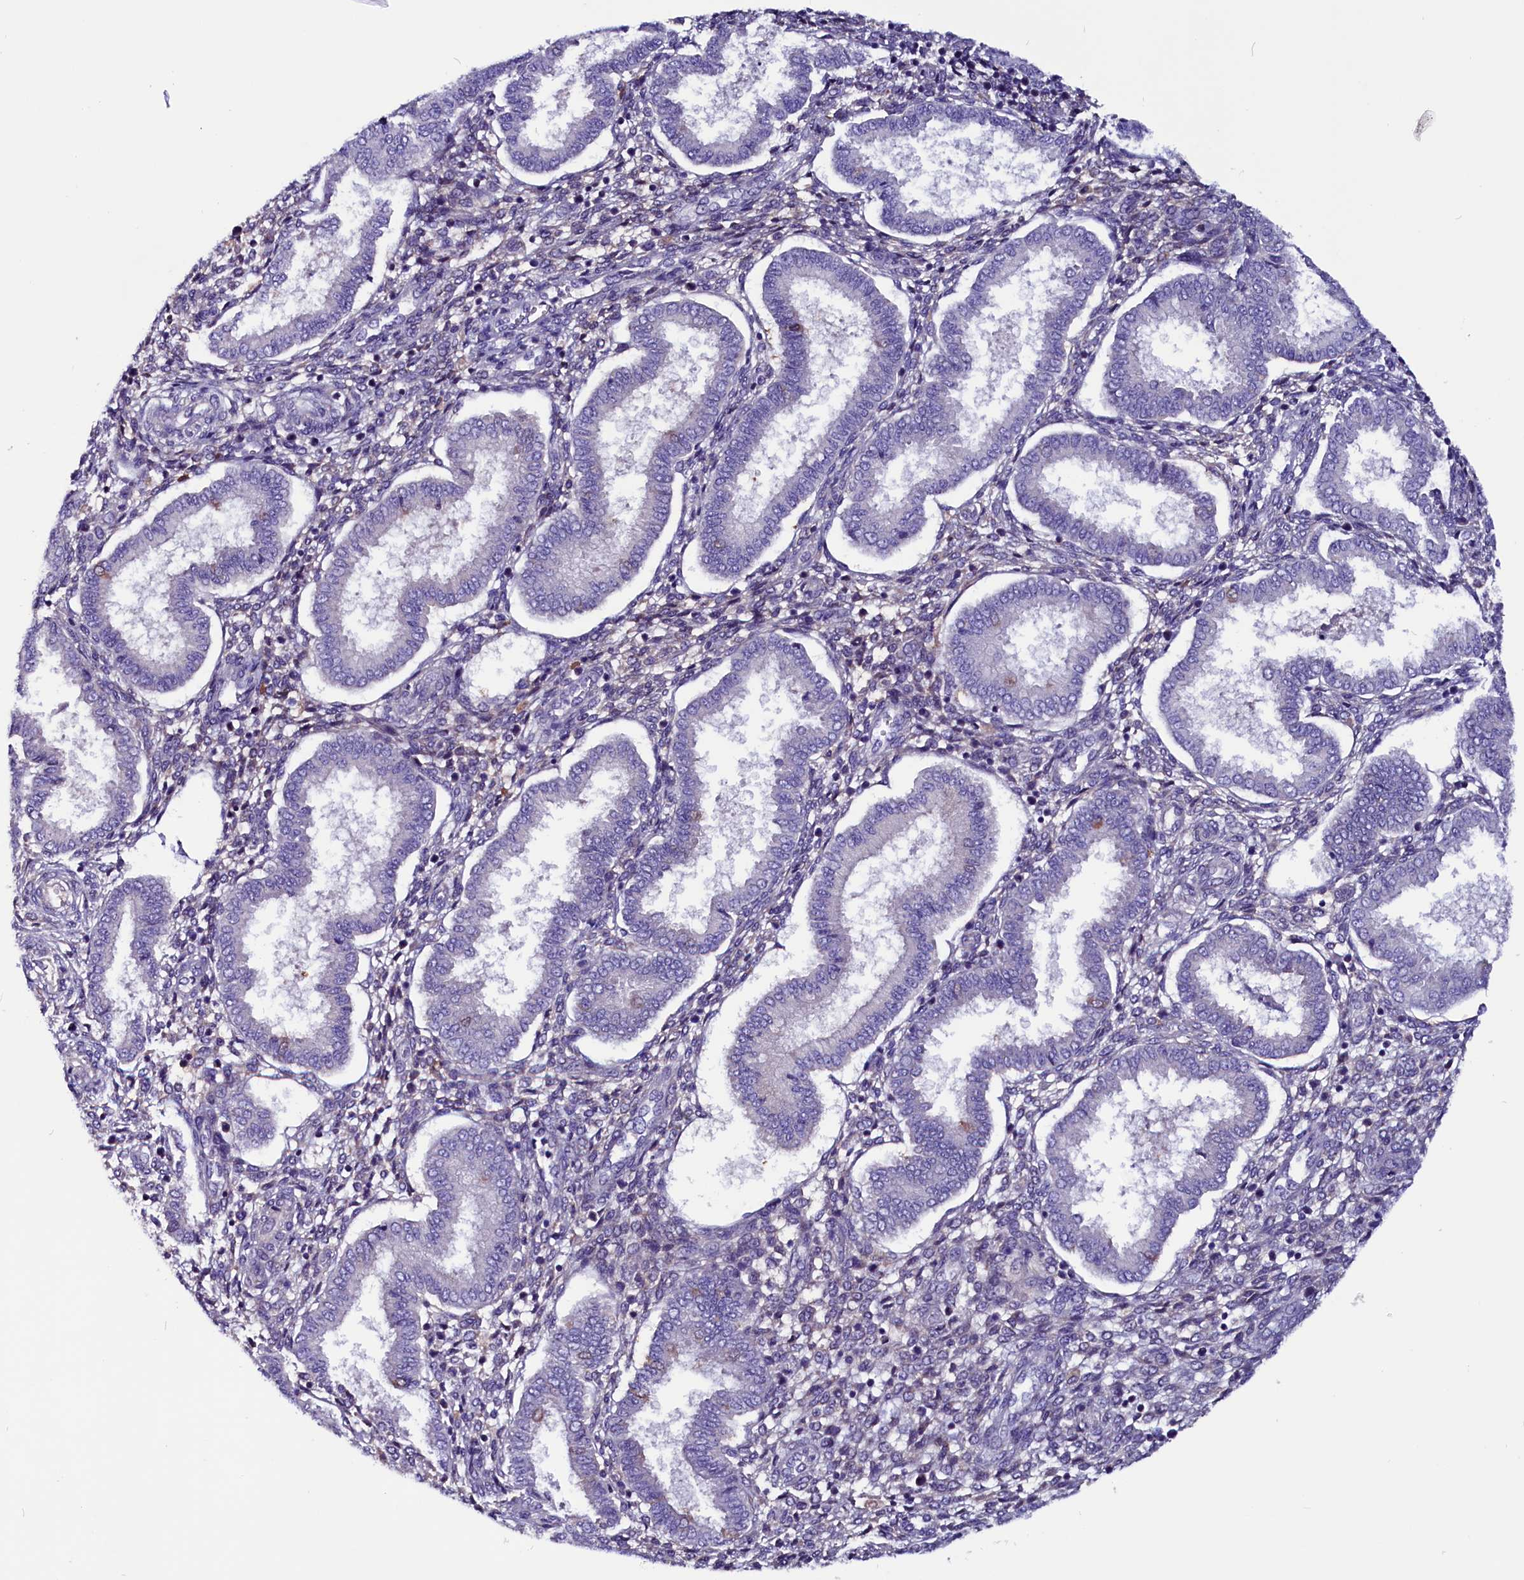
{"staining": {"intensity": "negative", "quantity": "none", "location": "none"}, "tissue": "endometrium", "cell_type": "Cells in endometrial stroma", "image_type": "normal", "snomed": [{"axis": "morphology", "description": "Normal tissue, NOS"}, {"axis": "topography", "description": "Endometrium"}], "caption": "Immunohistochemistry micrograph of unremarkable endometrium: human endometrium stained with DAB displays no significant protein positivity in cells in endometrial stroma. (DAB (3,3'-diaminobenzidine) immunohistochemistry (IHC) visualized using brightfield microscopy, high magnification).", "gene": "CCBE1", "patient": {"sex": "female", "age": 24}}